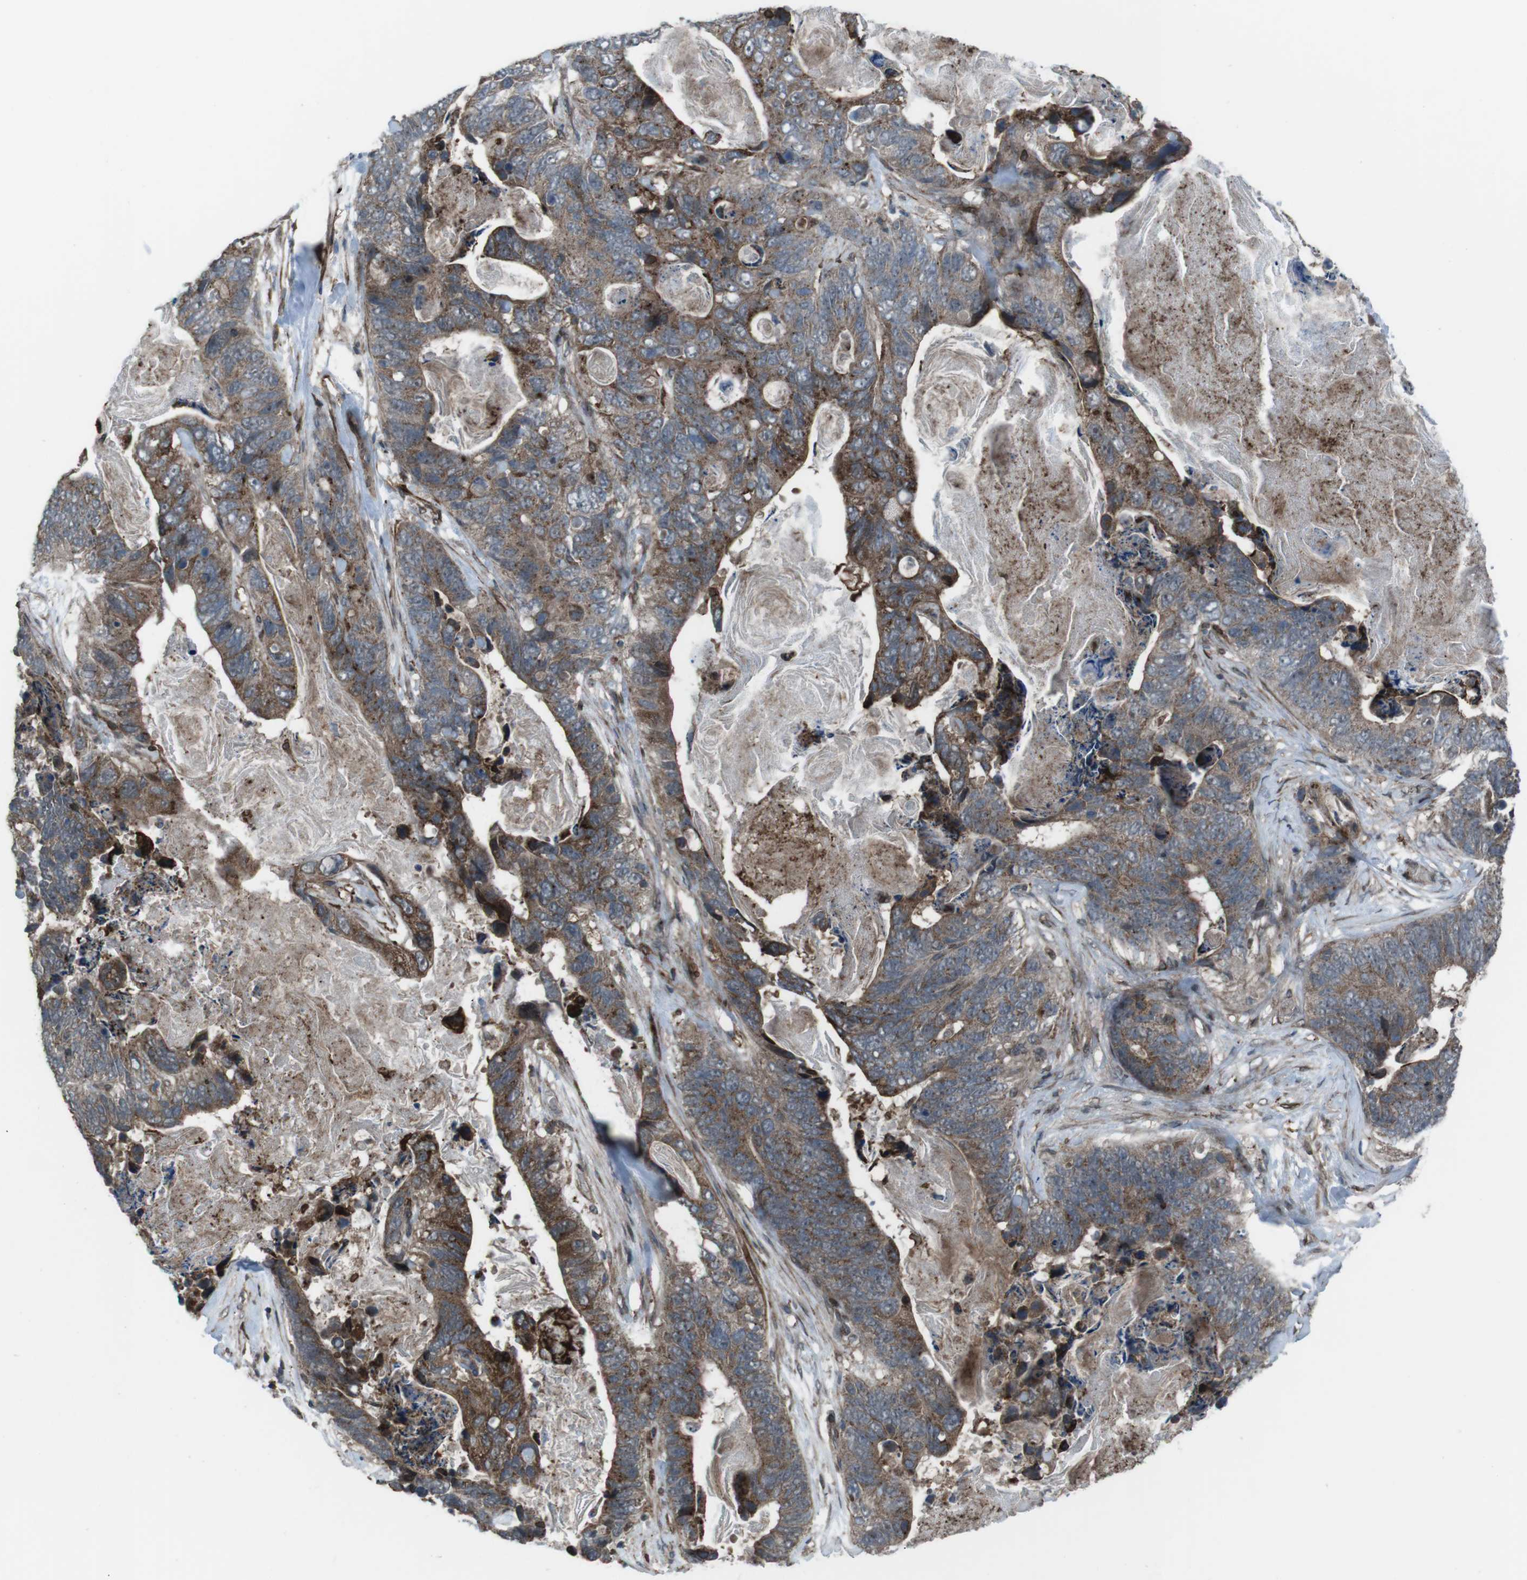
{"staining": {"intensity": "moderate", "quantity": ">75%", "location": "cytoplasmic/membranous"}, "tissue": "stomach cancer", "cell_type": "Tumor cells", "image_type": "cancer", "snomed": [{"axis": "morphology", "description": "Adenocarcinoma, NOS"}, {"axis": "topography", "description": "Stomach"}], "caption": "Immunohistochemistry histopathology image of adenocarcinoma (stomach) stained for a protein (brown), which displays medium levels of moderate cytoplasmic/membranous positivity in approximately >75% of tumor cells.", "gene": "GDF10", "patient": {"sex": "female", "age": 89}}